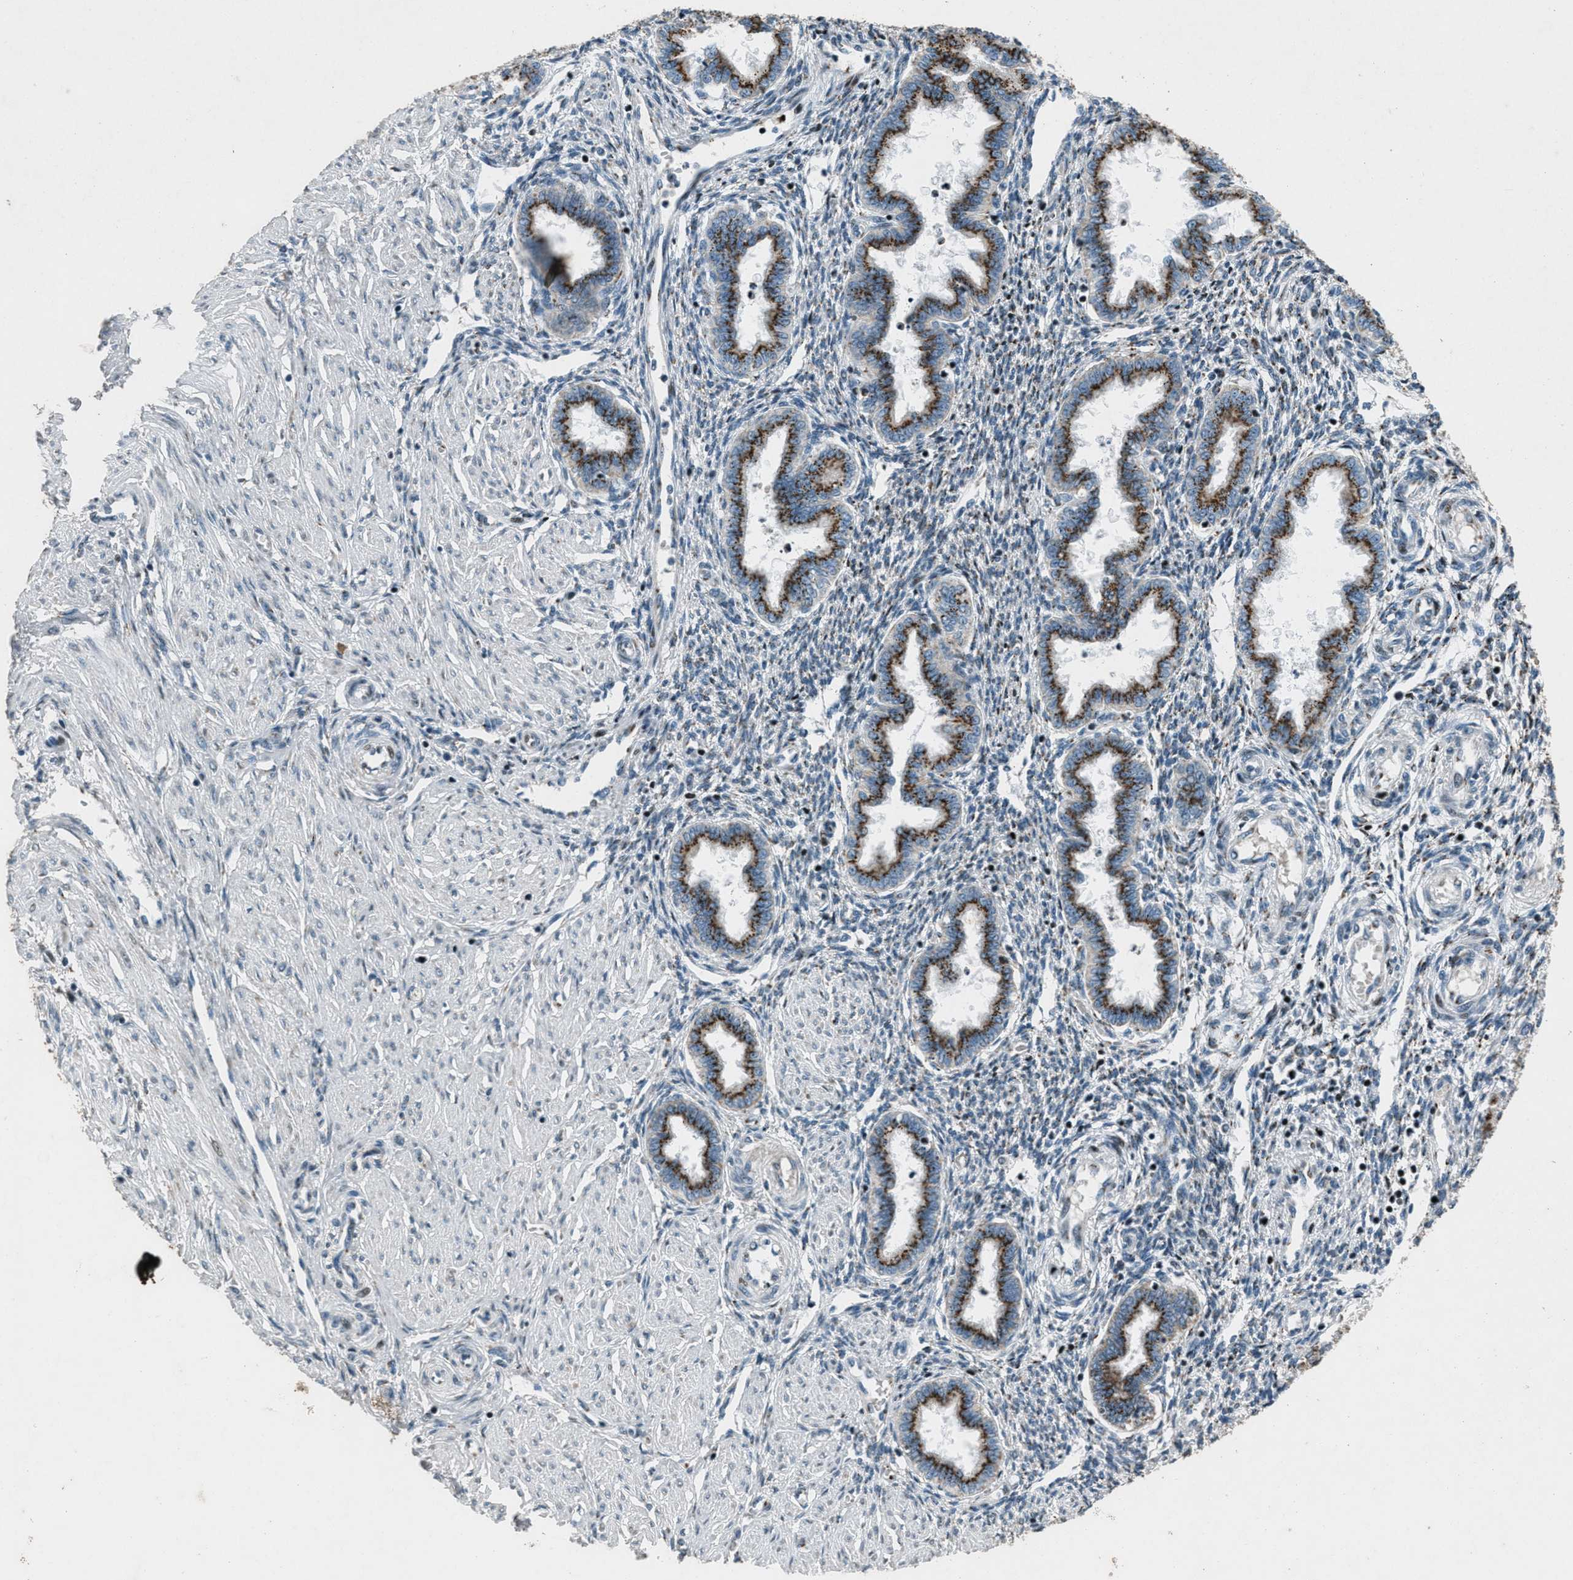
{"staining": {"intensity": "moderate", "quantity": "<25%", "location": "nuclear"}, "tissue": "endometrium", "cell_type": "Cells in endometrial stroma", "image_type": "normal", "snomed": [{"axis": "morphology", "description": "Normal tissue, NOS"}, {"axis": "topography", "description": "Endometrium"}], "caption": "Immunohistochemistry (DAB (3,3'-diaminobenzidine)) staining of normal human endometrium exhibits moderate nuclear protein expression in approximately <25% of cells in endometrial stroma. Nuclei are stained in blue.", "gene": "GPC6", "patient": {"sex": "female", "age": 33}}